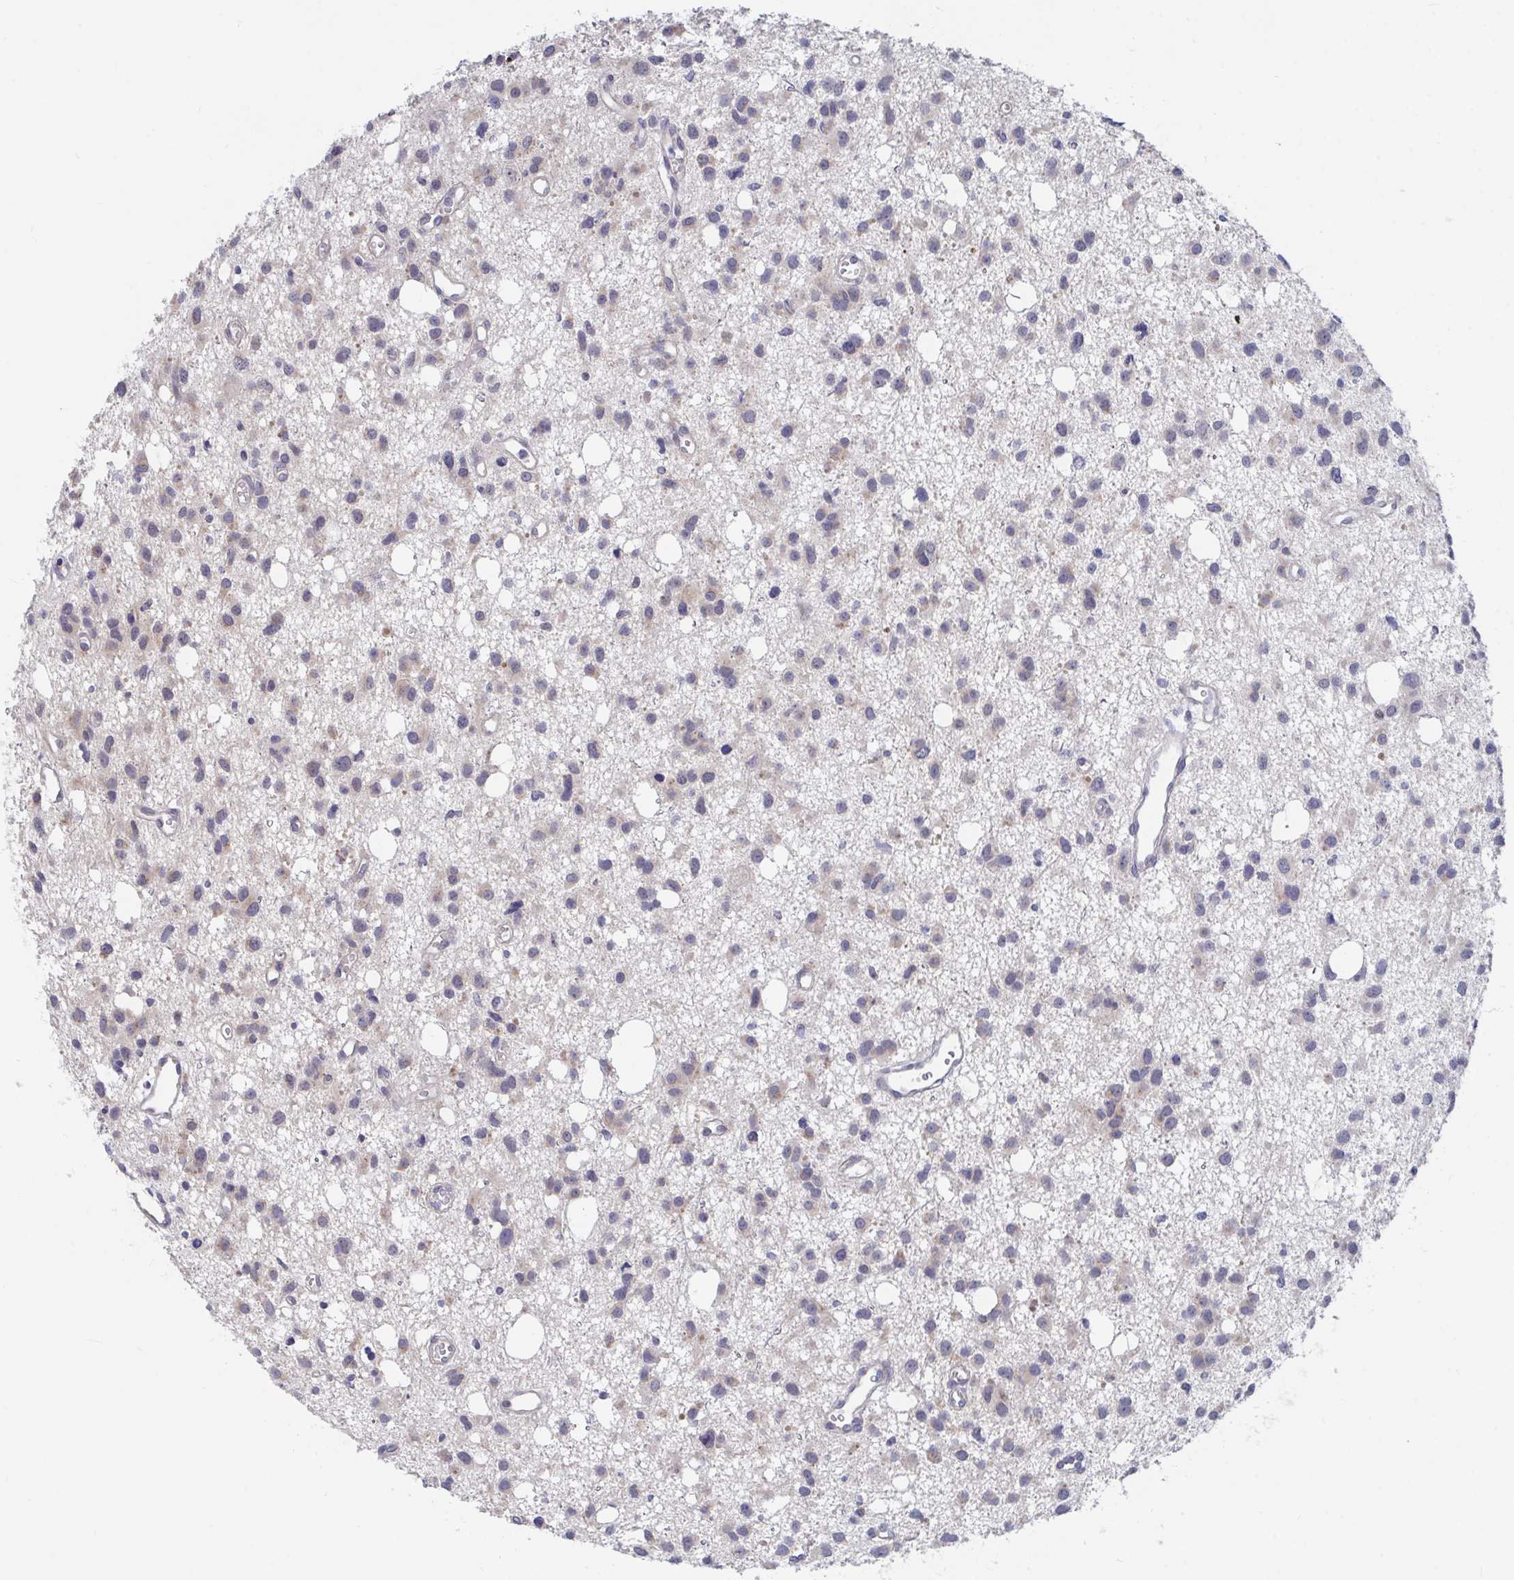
{"staining": {"intensity": "negative", "quantity": "none", "location": "none"}, "tissue": "glioma", "cell_type": "Tumor cells", "image_type": "cancer", "snomed": [{"axis": "morphology", "description": "Glioma, malignant, High grade"}, {"axis": "topography", "description": "Brain"}], "caption": "DAB immunohistochemical staining of human glioma exhibits no significant expression in tumor cells.", "gene": "FAM156B", "patient": {"sex": "male", "age": 23}}